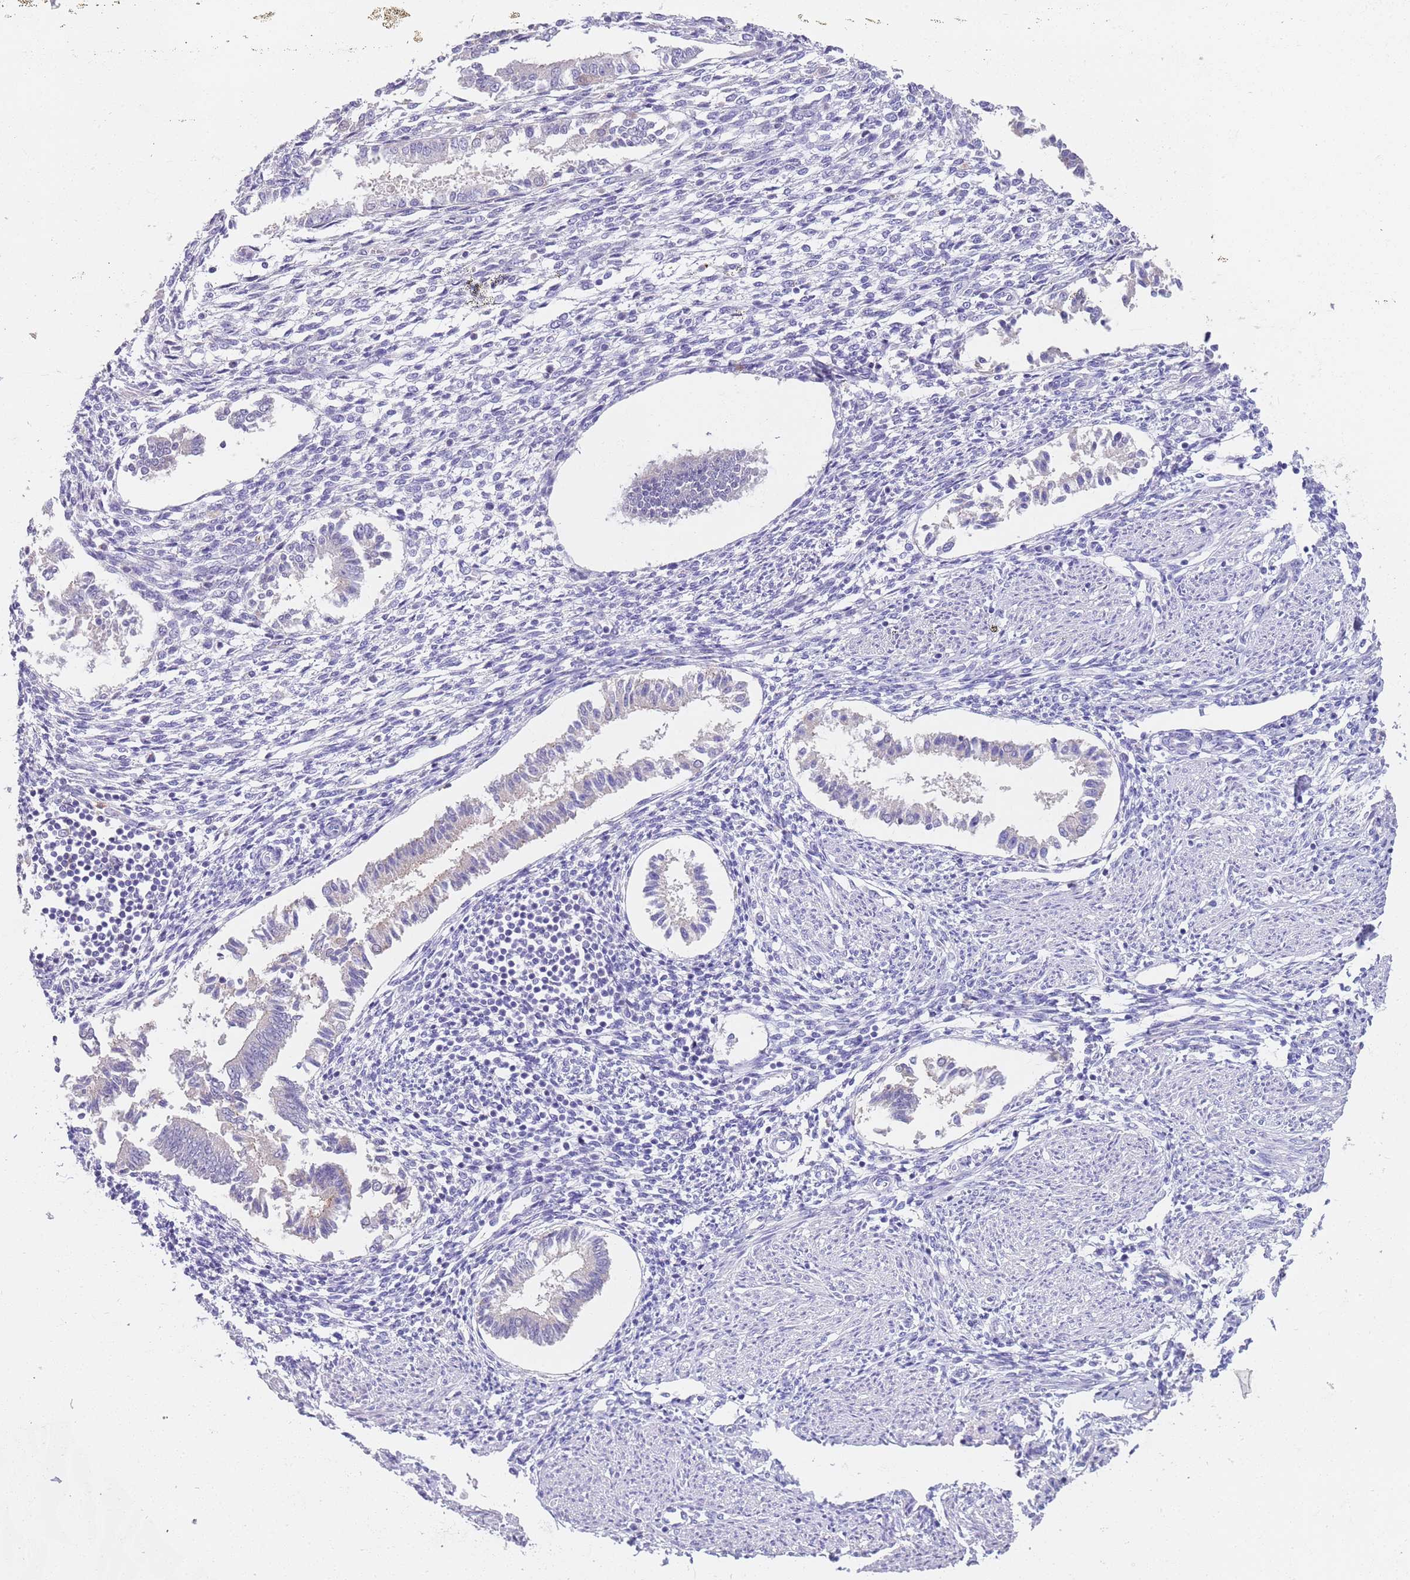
{"staining": {"intensity": "negative", "quantity": "none", "location": "none"}, "tissue": "endometrium", "cell_type": "Cells in endometrial stroma", "image_type": "normal", "snomed": [{"axis": "morphology", "description": "Normal tissue, NOS"}, {"axis": "topography", "description": "Uterus"}, {"axis": "topography", "description": "Endometrium"}], "caption": "Cells in endometrial stroma are negative for brown protein staining in unremarkable endometrium. (DAB (3,3'-diaminobenzidine) IHC visualized using brightfield microscopy, high magnification).", "gene": "TYW1B", "patient": {"sex": "female", "age": 48}}